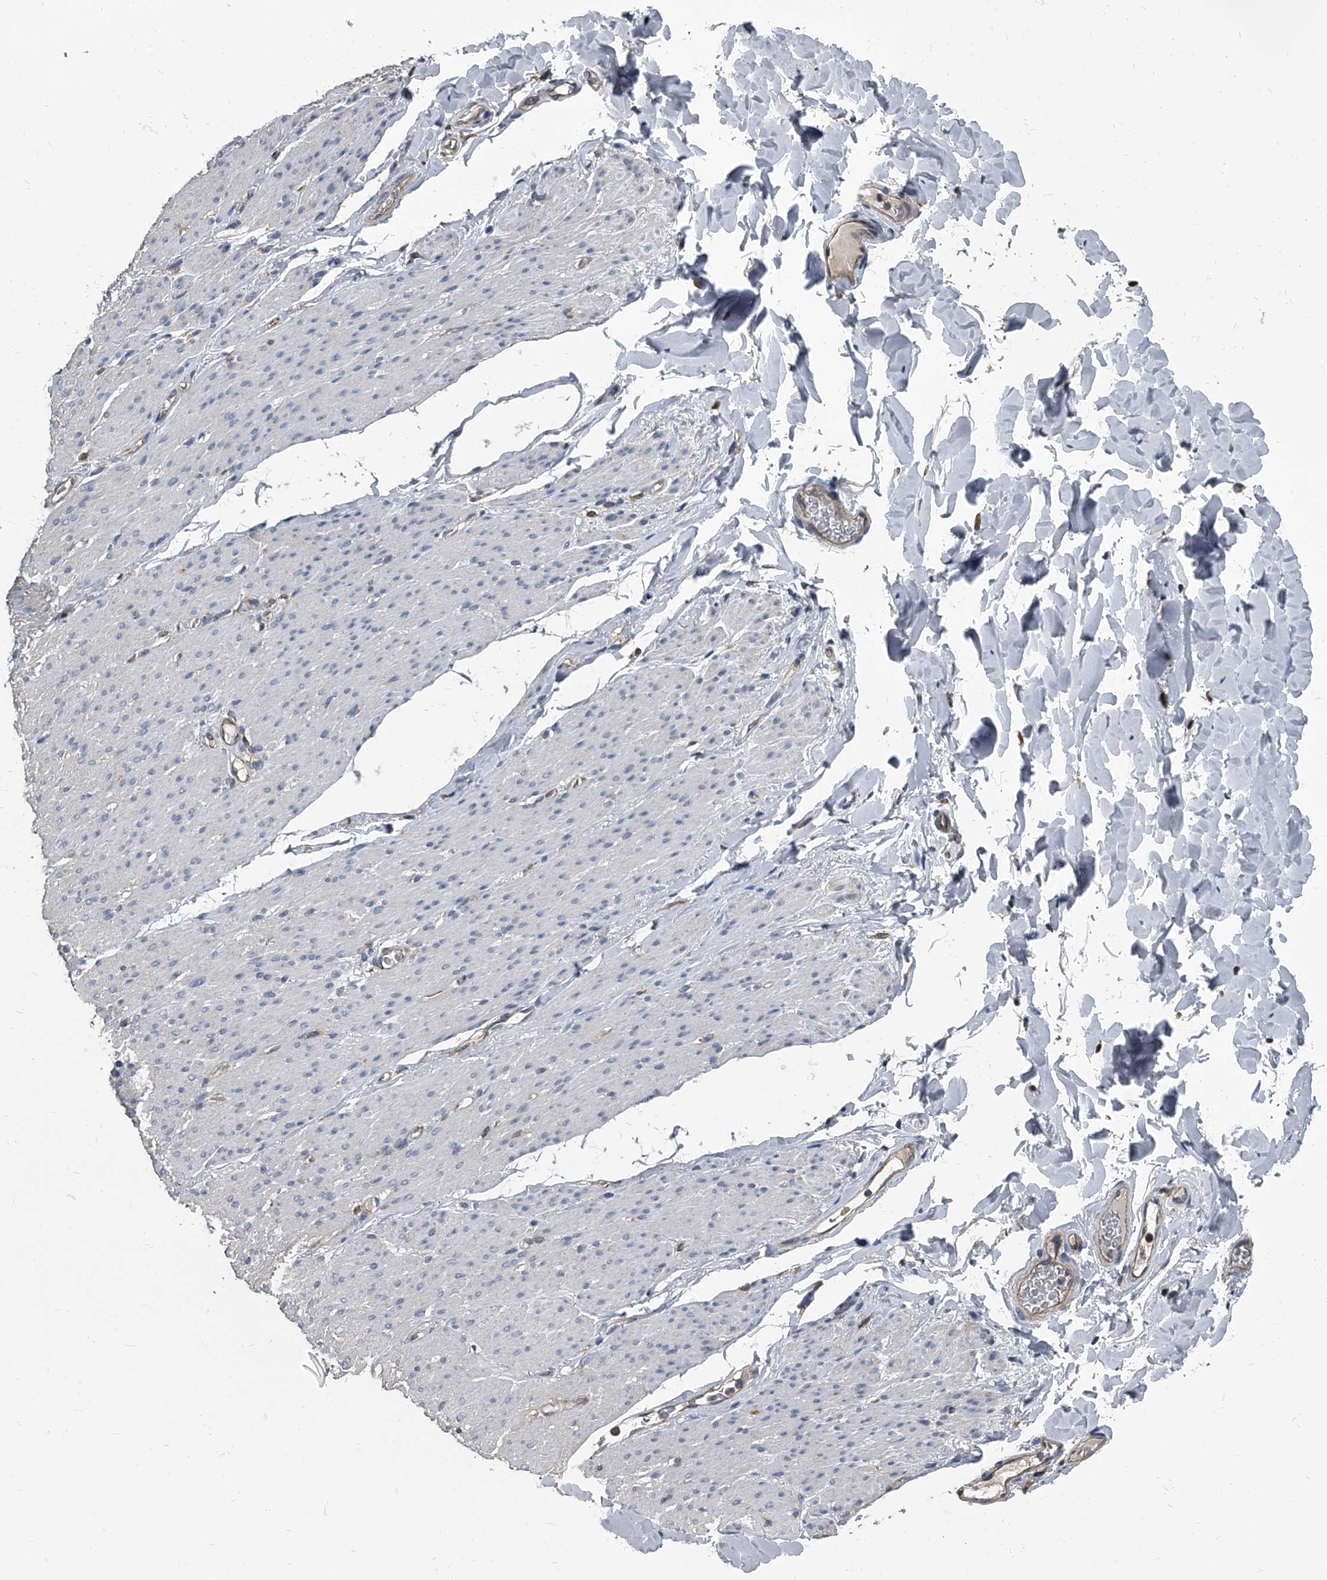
{"staining": {"intensity": "negative", "quantity": "none", "location": "none"}, "tissue": "smooth muscle", "cell_type": "Smooth muscle cells", "image_type": "normal", "snomed": [{"axis": "morphology", "description": "Normal tissue, NOS"}, {"axis": "topography", "description": "Colon"}, {"axis": "topography", "description": "Peripheral nerve tissue"}], "caption": "DAB (3,3'-diaminobenzidine) immunohistochemical staining of benign human smooth muscle displays no significant staining in smooth muscle cells.", "gene": "CDV3", "patient": {"sex": "female", "age": 61}}